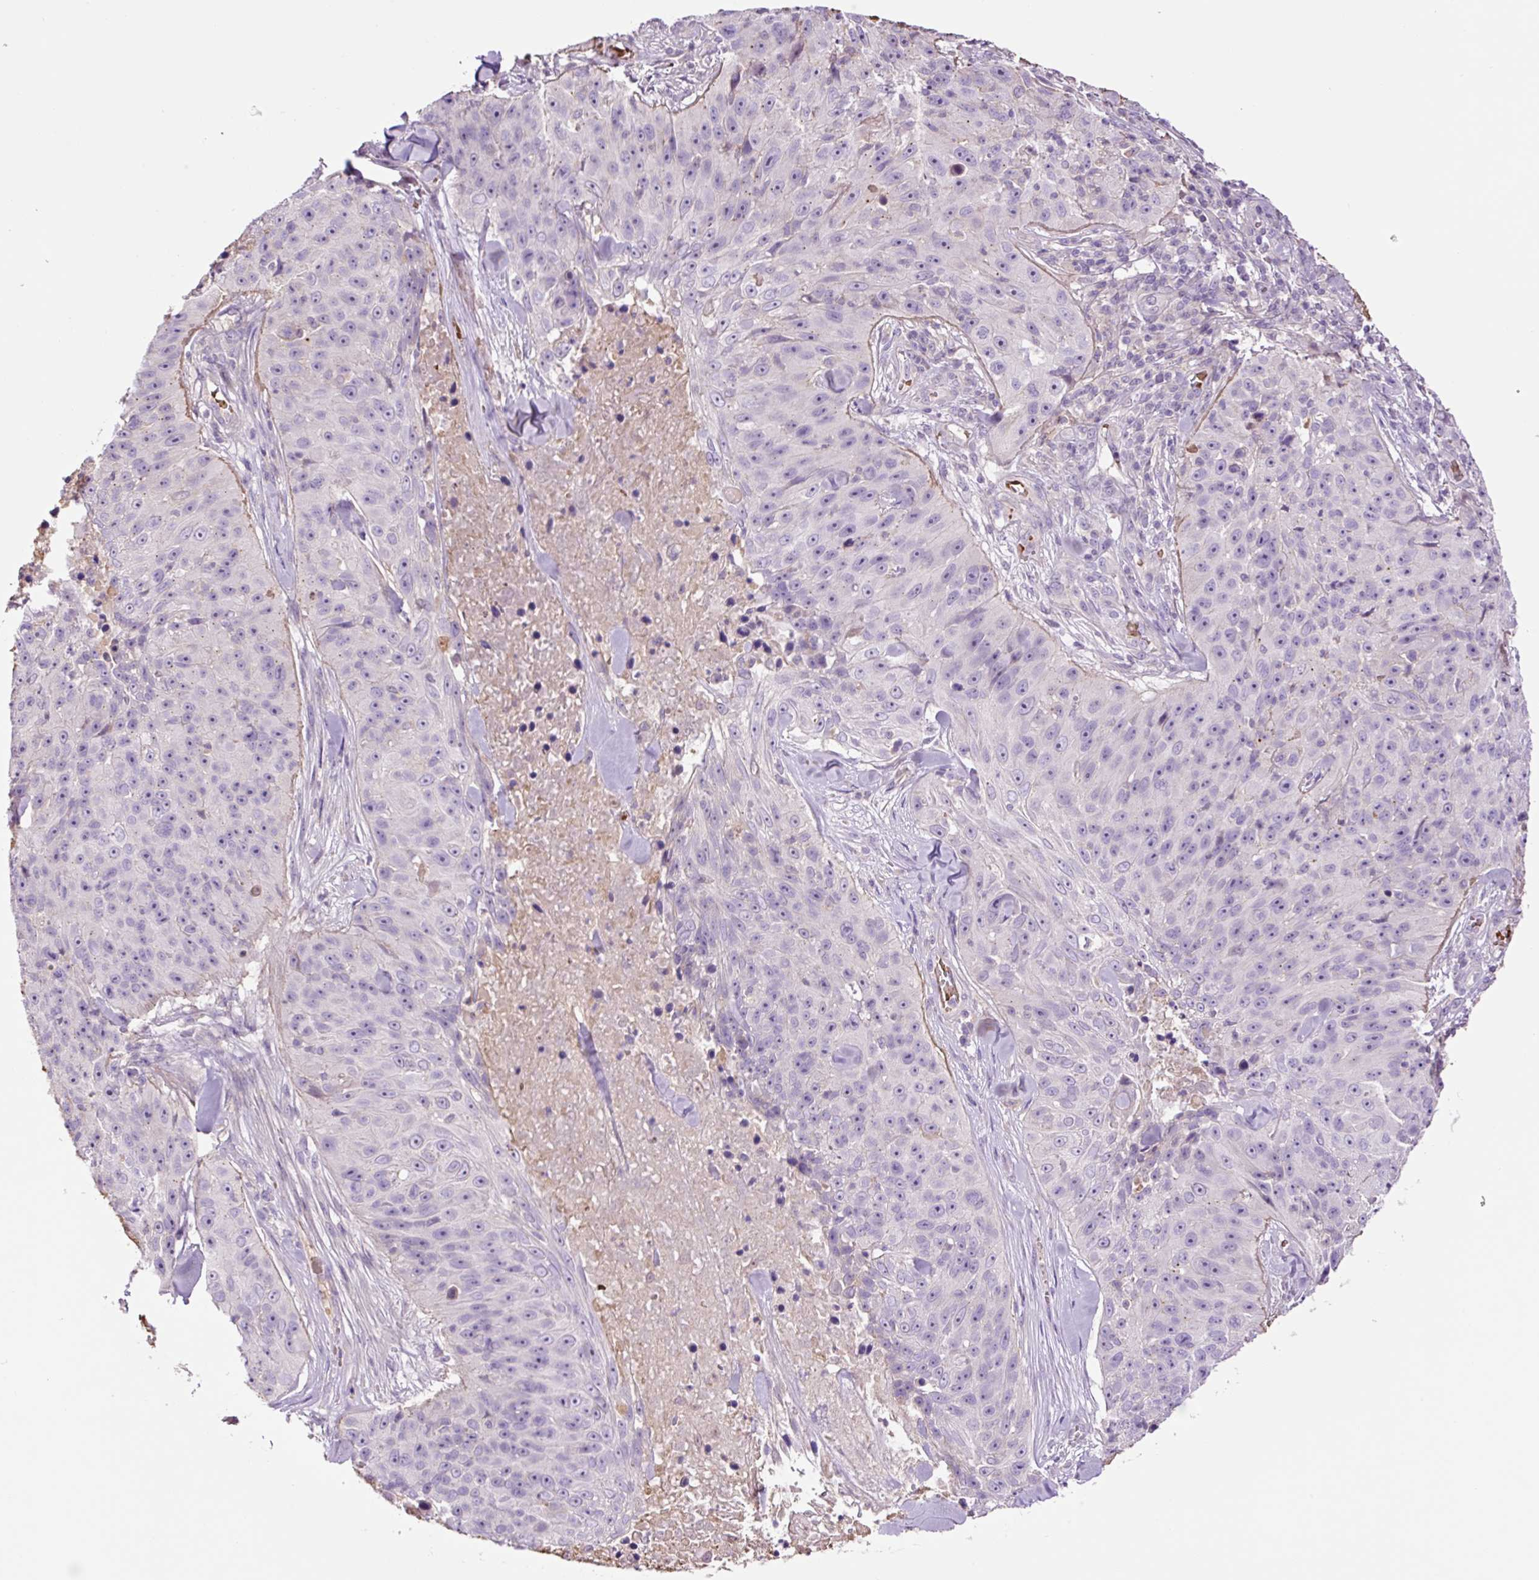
{"staining": {"intensity": "negative", "quantity": "none", "location": "none"}, "tissue": "skin cancer", "cell_type": "Tumor cells", "image_type": "cancer", "snomed": [{"axis": "morphology", "description": "Squamous cell carcinoma, NOS"}, {"axis": "topography", "description": "Skin"}], "caption": "There is no significant expression in tumor cells of skin squamous cell carcinoma.", "gene": "TMEM235", "patient": {"sex": "female", "age": 87}}